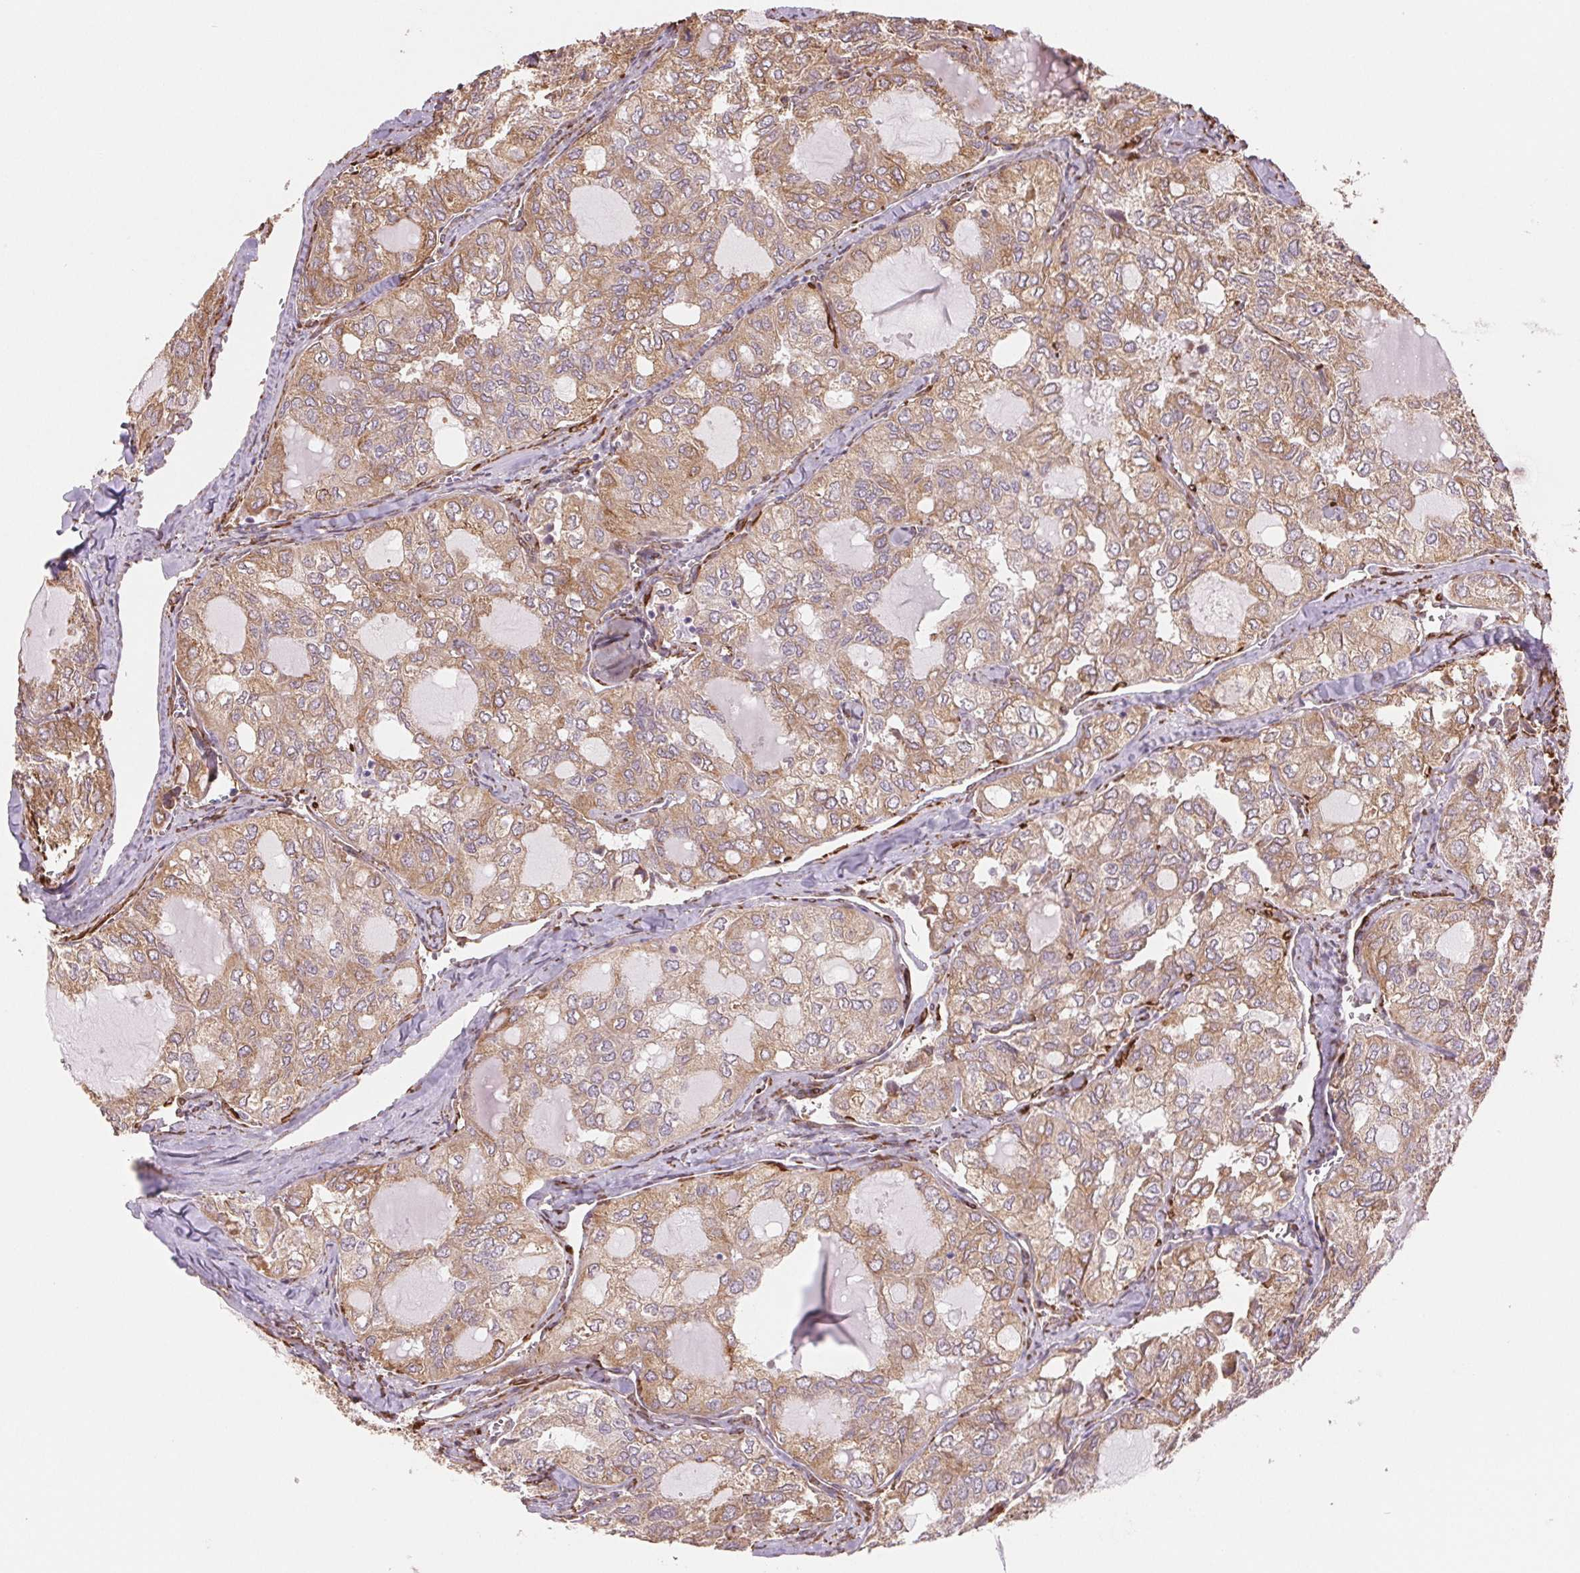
{"staining": {"intensity": "weak", "quantity": ">75%", "location": "cytoplasmic/membranous"}, "tissue": "thyroid cancer", "cell_type": "Tumor cells", "image_type": "cancer", "snomed": [{"axis": "morphology", "description": "Follicular adenoma carcinoma, NOS"}, {"axis": "topography", "description": "Thyroid gland"}], "caption": "Thyroid cancer (follicular adenoma carcinoma) stained with a protein marker shows weak staining in tumor cells.", "gene": "FKBP10", "patient": {"sex": "male", "age": 75}}